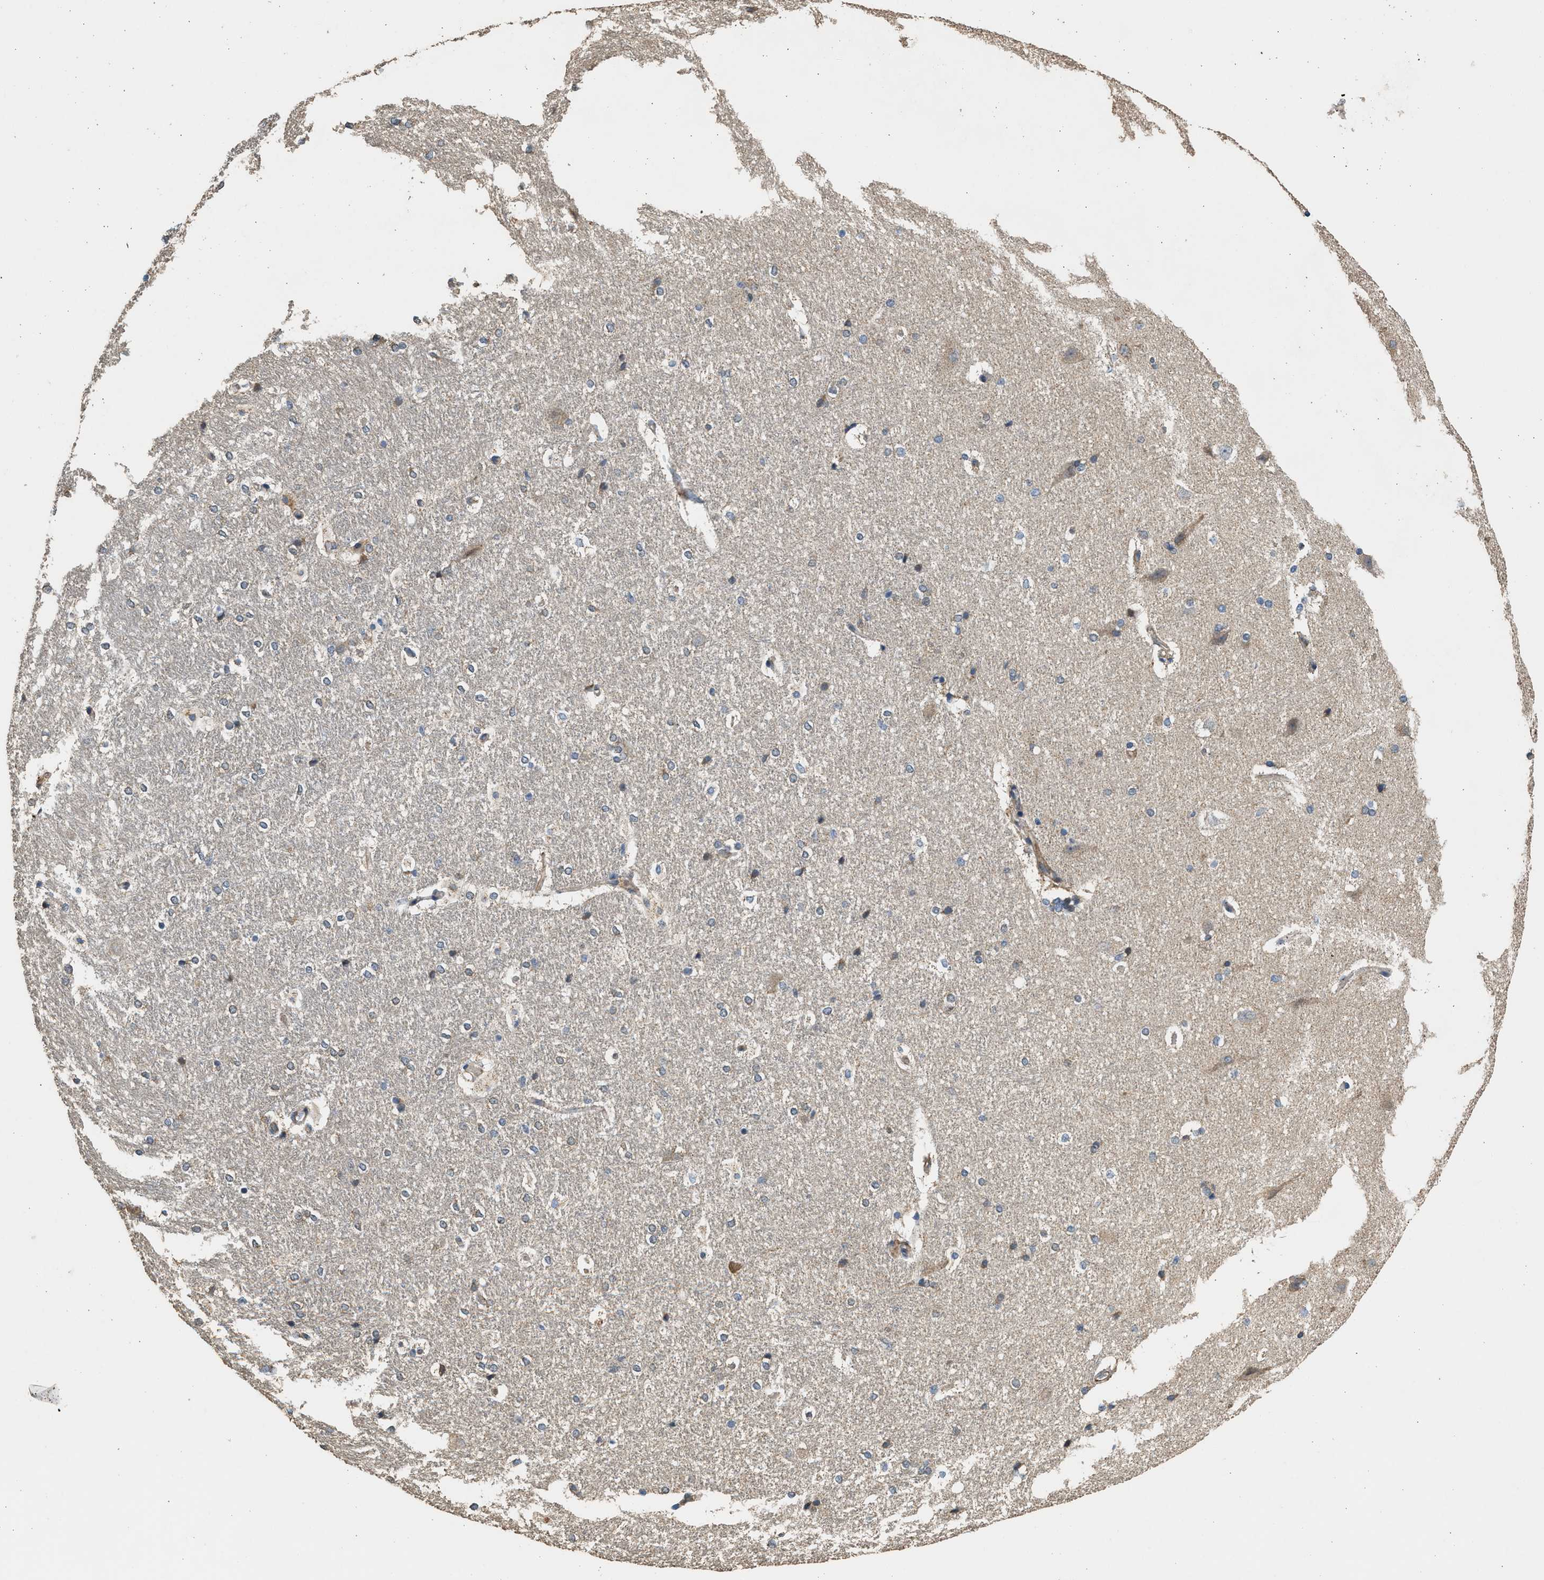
{"staining": {"intensity": "moderate", "quantity": "<25%", "location": "cytoplasmic/membranous"}, "tissue": "hippocampus", "cell_type": "Glial cells", "image_type": "normal", "snomed": [{"axis": "morphology", "description": "Normal tissue, NOS"}, {"axis": "topography", "description": "Hippocampus"}], "caption": "IHC (DAB) staining of benign hippocampus shows moderate cytoplasmic/membranous protein expression in about <25% of glial cells.", "gene": "PCLO", "patient": {"sex": "female", "age": 19}}